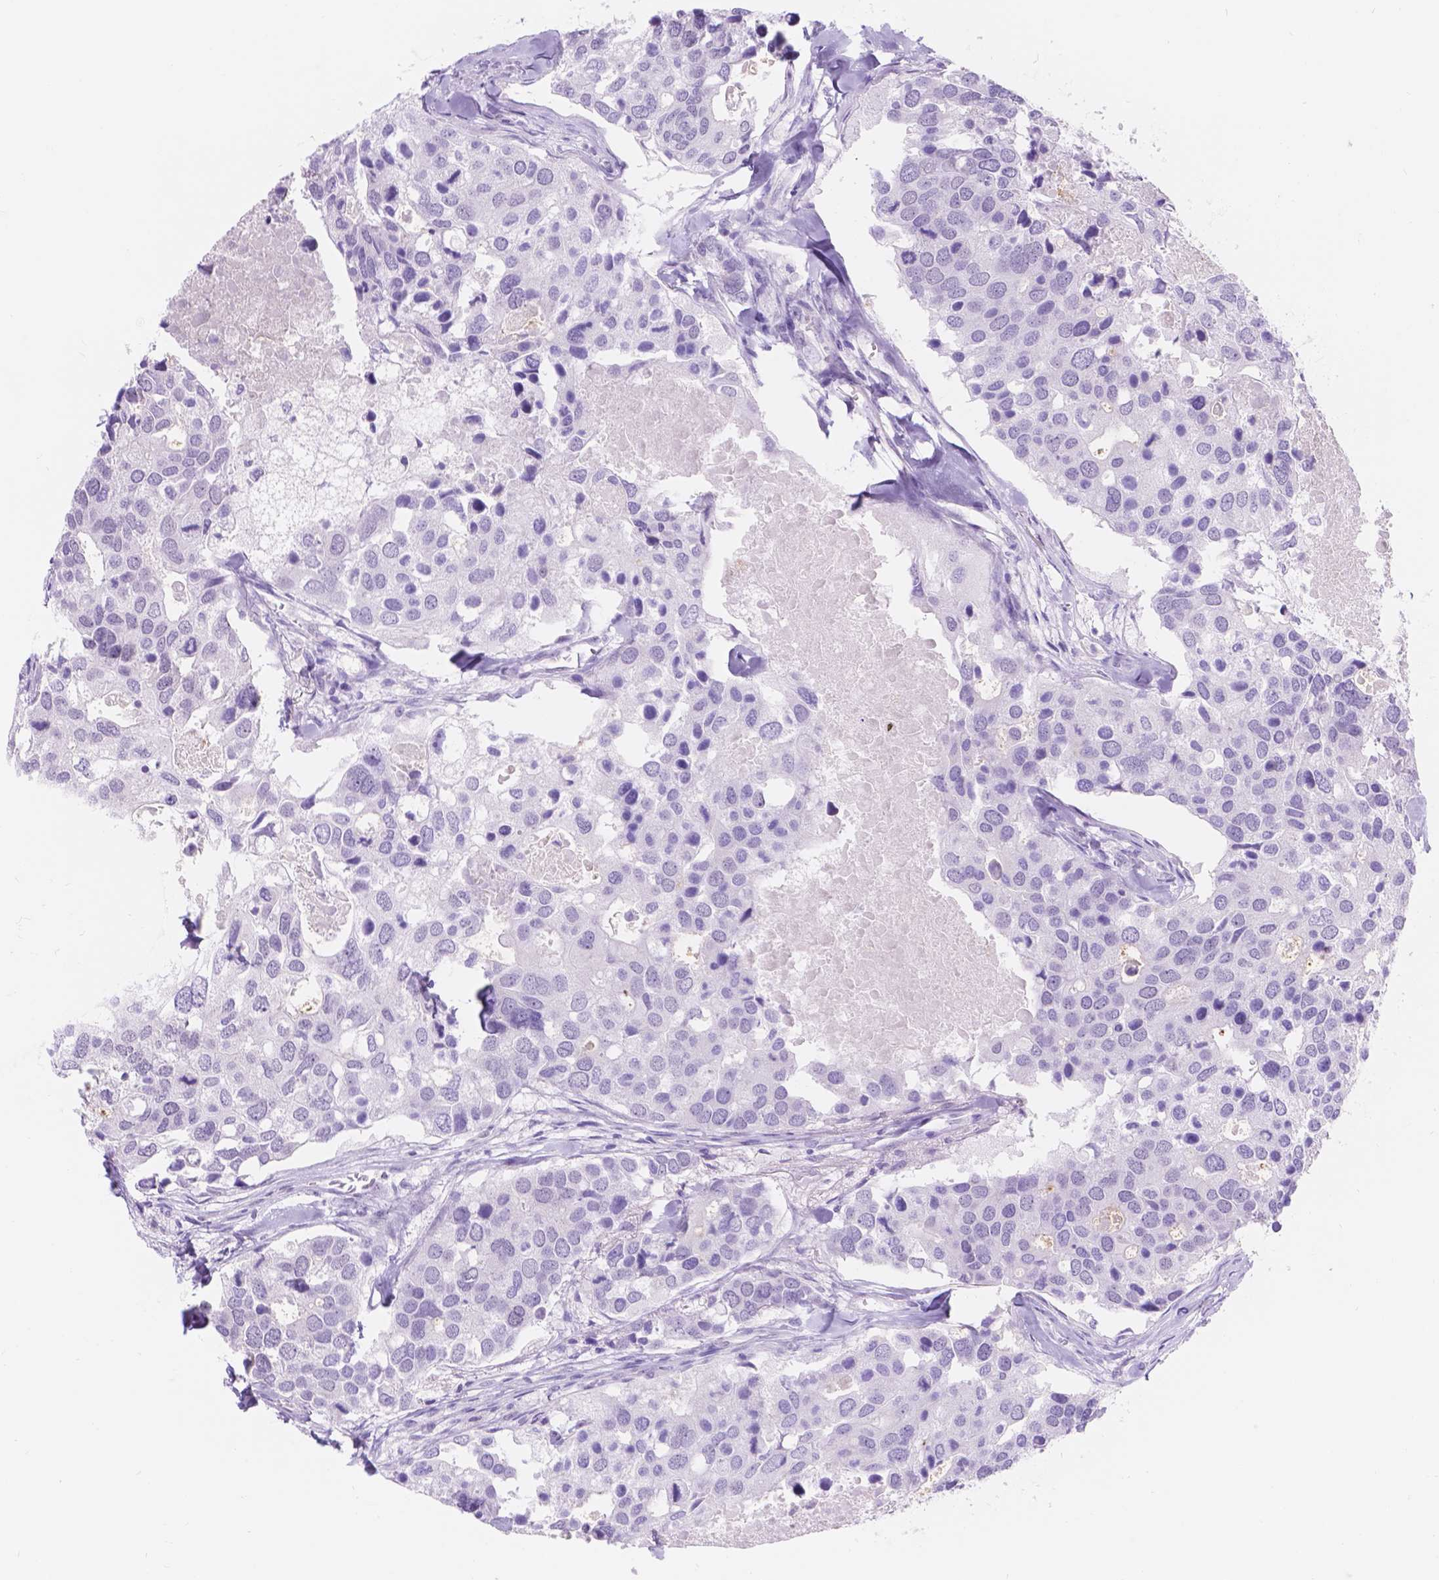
{"staining": {"intensity": "negative", "quantity": "none", "location": "none"}, "tissue": "breast cancer", "cell_type": "Tumor cells", "image_type": "cancer", "snomed": [{"axis": "morphology", "description": "Duct carcinoma"}, {"axis": "topography", "description": "Breast"}], "caption": "Infiltrating ductal carcinoma (breast) was stained to show a protein in brown. There is no significant expression in tumor cells.", "gene": "DCC", "patient": {"sex": "female", "age": 83}}